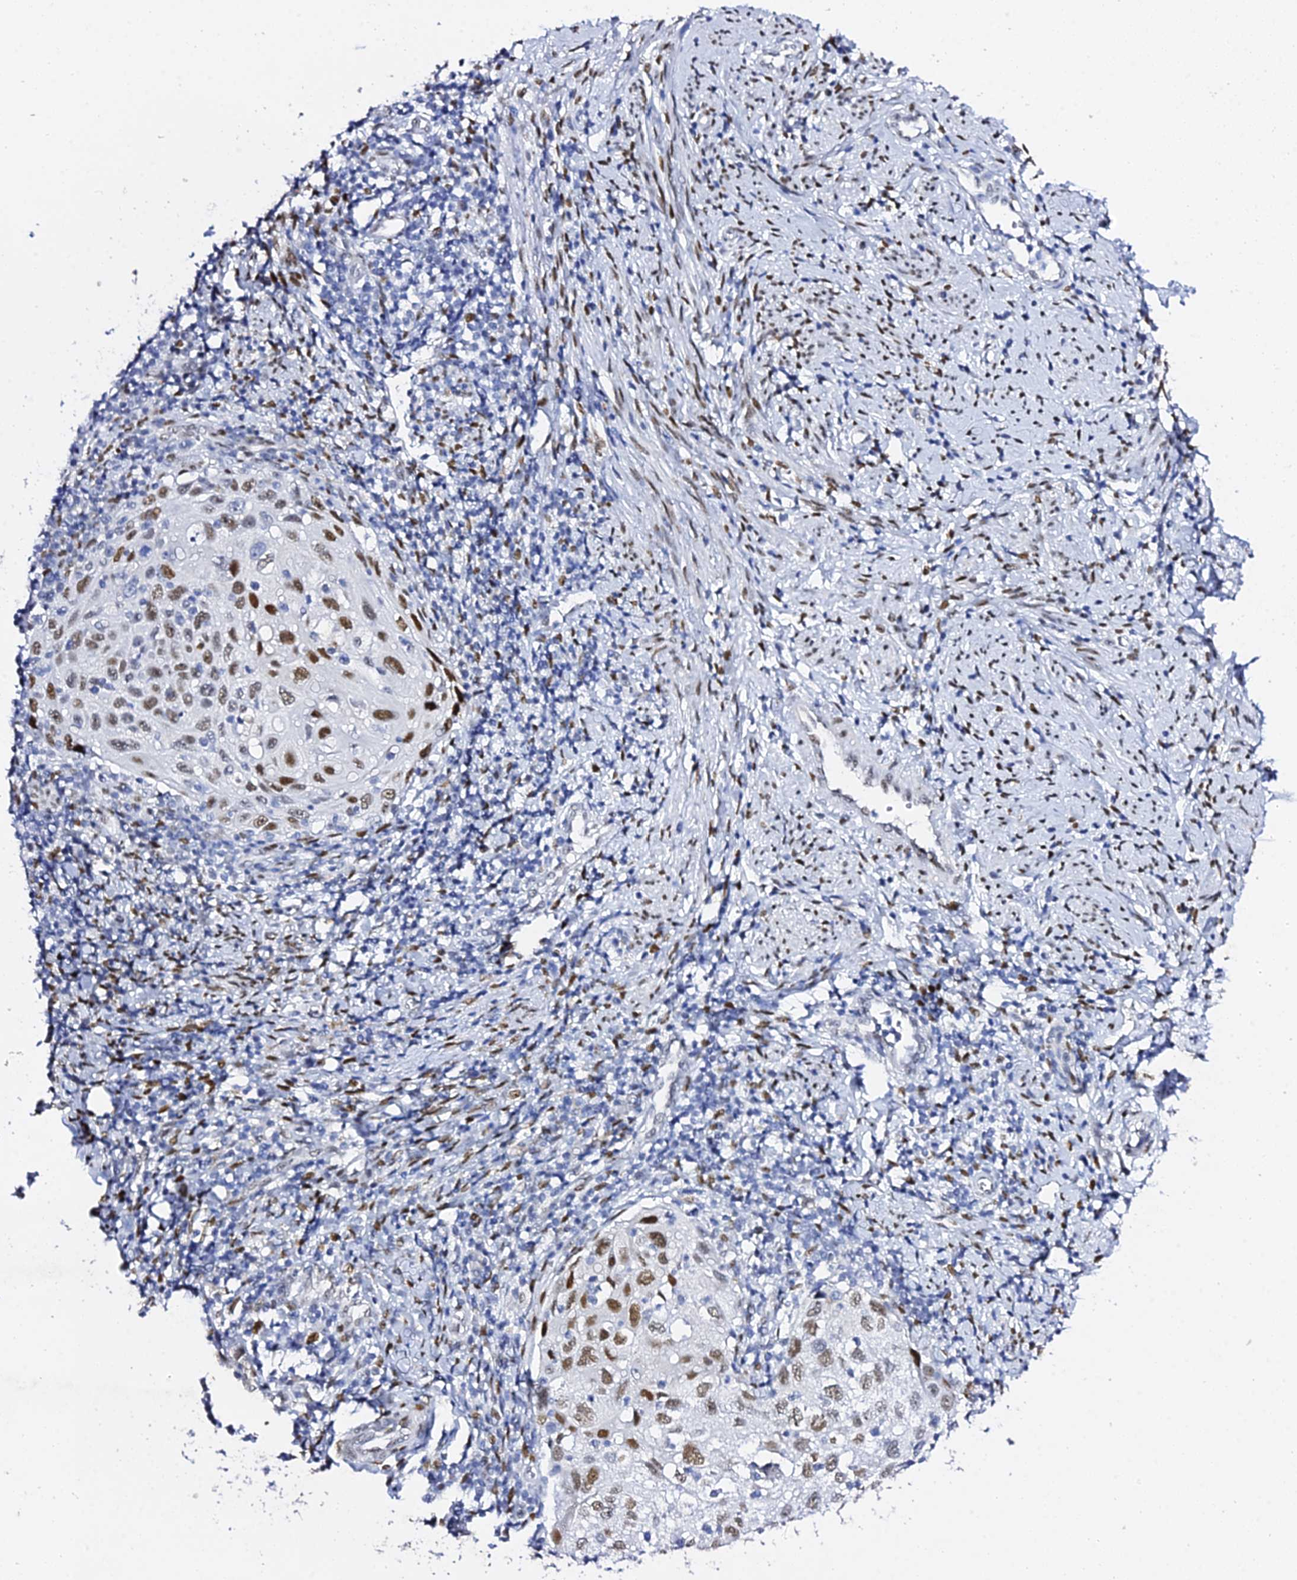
{"staining": {"intensity": "moderate", "quantity": "<25%", "location": "nuclear"}, "tissue": "cervical cancer", "cell_type": "Tumor cells", "image_type": "cancer", "snomed": [{"axis": "morphology", "description": "Squamous cell carcinoma, NOS"}, {"axis": "topography", "description": "Cervix"}], "caption": "Immunohistochemistry micrograph of neoplastic tissue: cervical cancer stained using immunohistochemistry demonstrates low levels of moderate protein expression localized specifically in the nuclear of tumor cells, appearing as a nuclear brown color.", "gene": "POFUT2", "patient": {"sex": "female", "age": 70}}